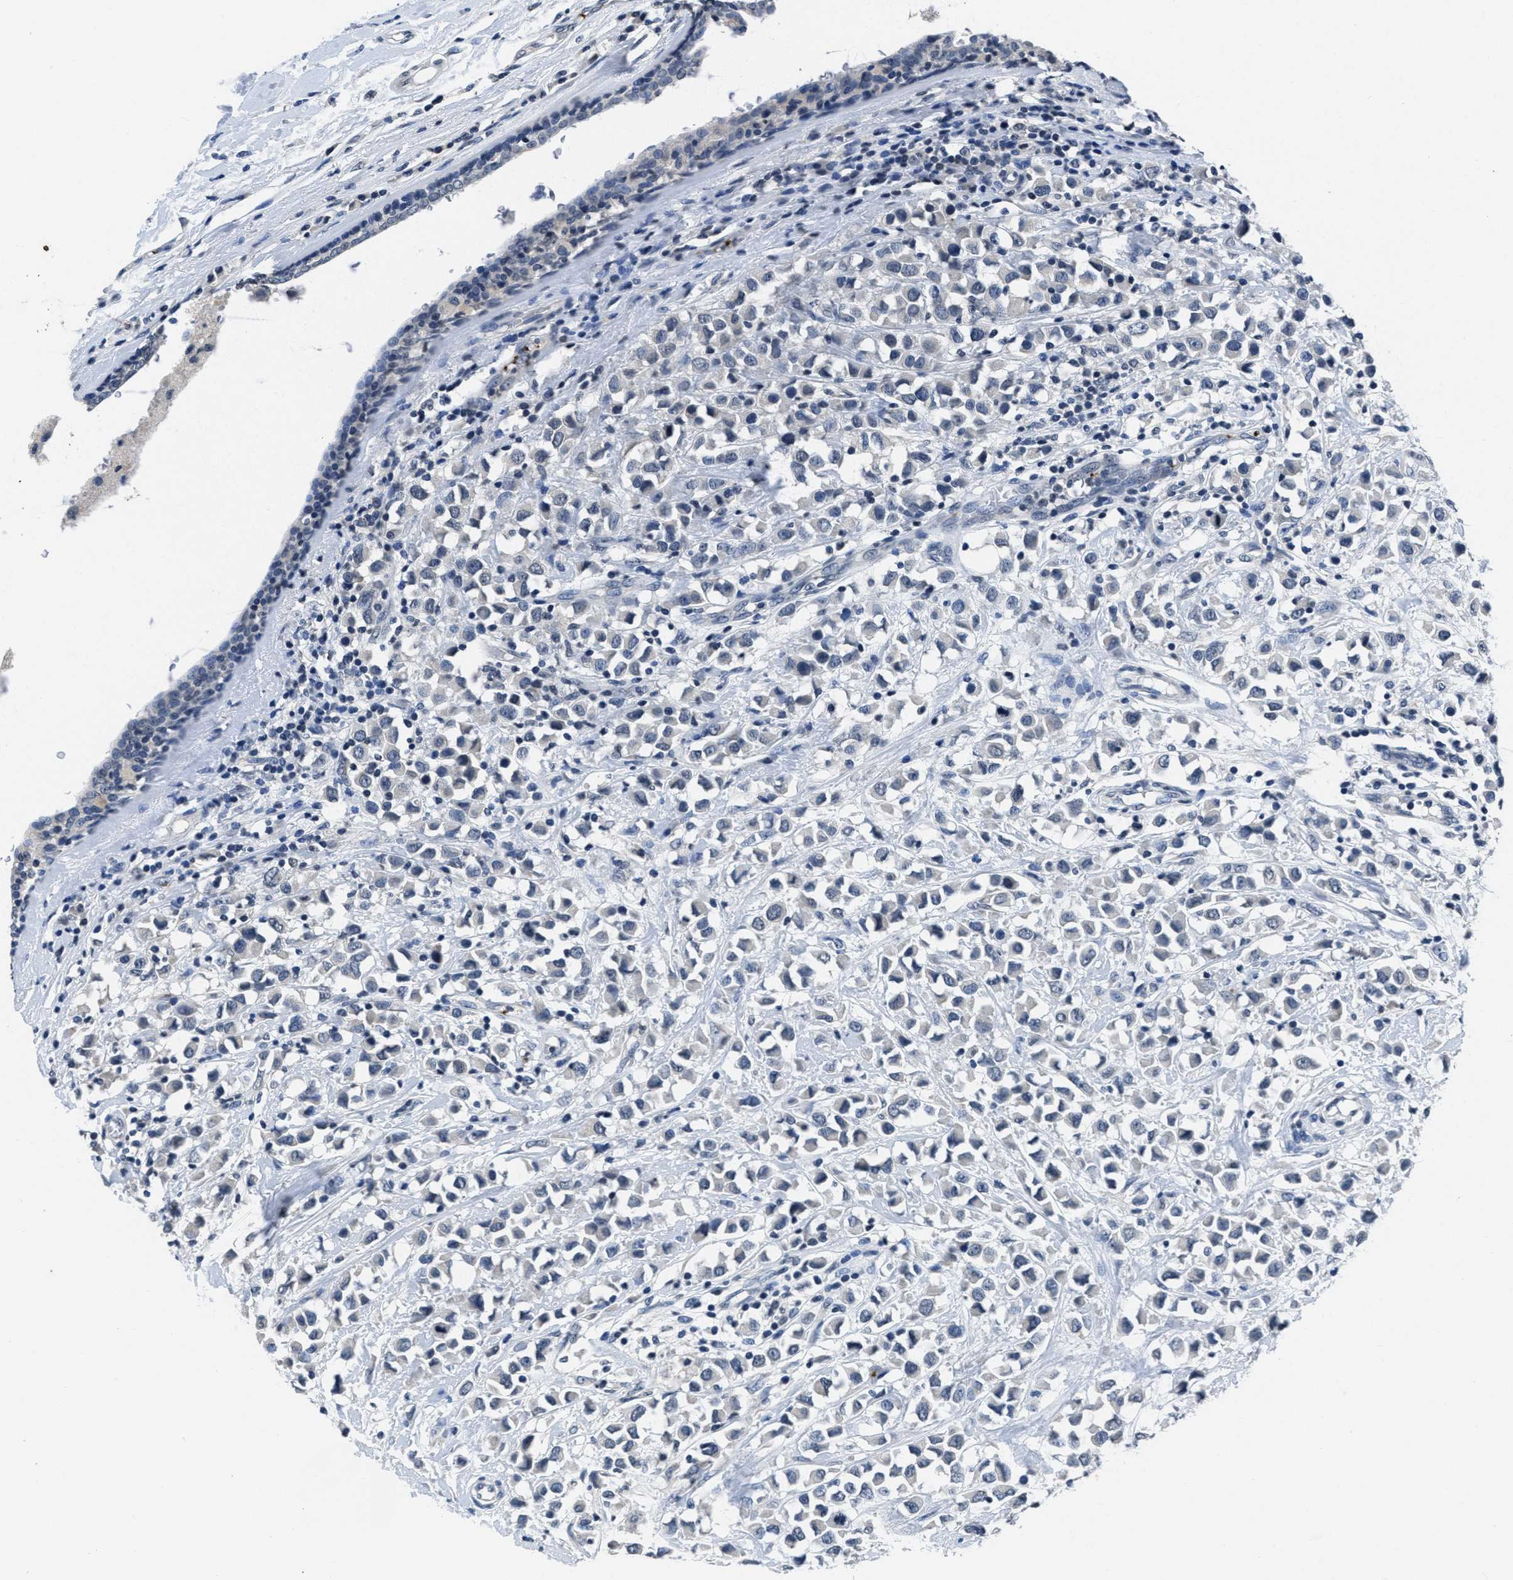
{"staining": {"intensity": "negative", "quantity": "none", "location": "none"}, "tissue": "breast cancer", "cell_type": "Tumor cells", "image_type": "cancer", "snomed": [{"axis": "morphology", "description": "Duct carcinoma"}, {"axis": "topography", "description": "Breast"}], "caption": "Photomicrograph shows no significant protein positivity in tumor cells of breast cancer (infiltrating ductal carcinoma).", "gene": "ITGA2B", "patient": {"sex": "female", "age": 61}}